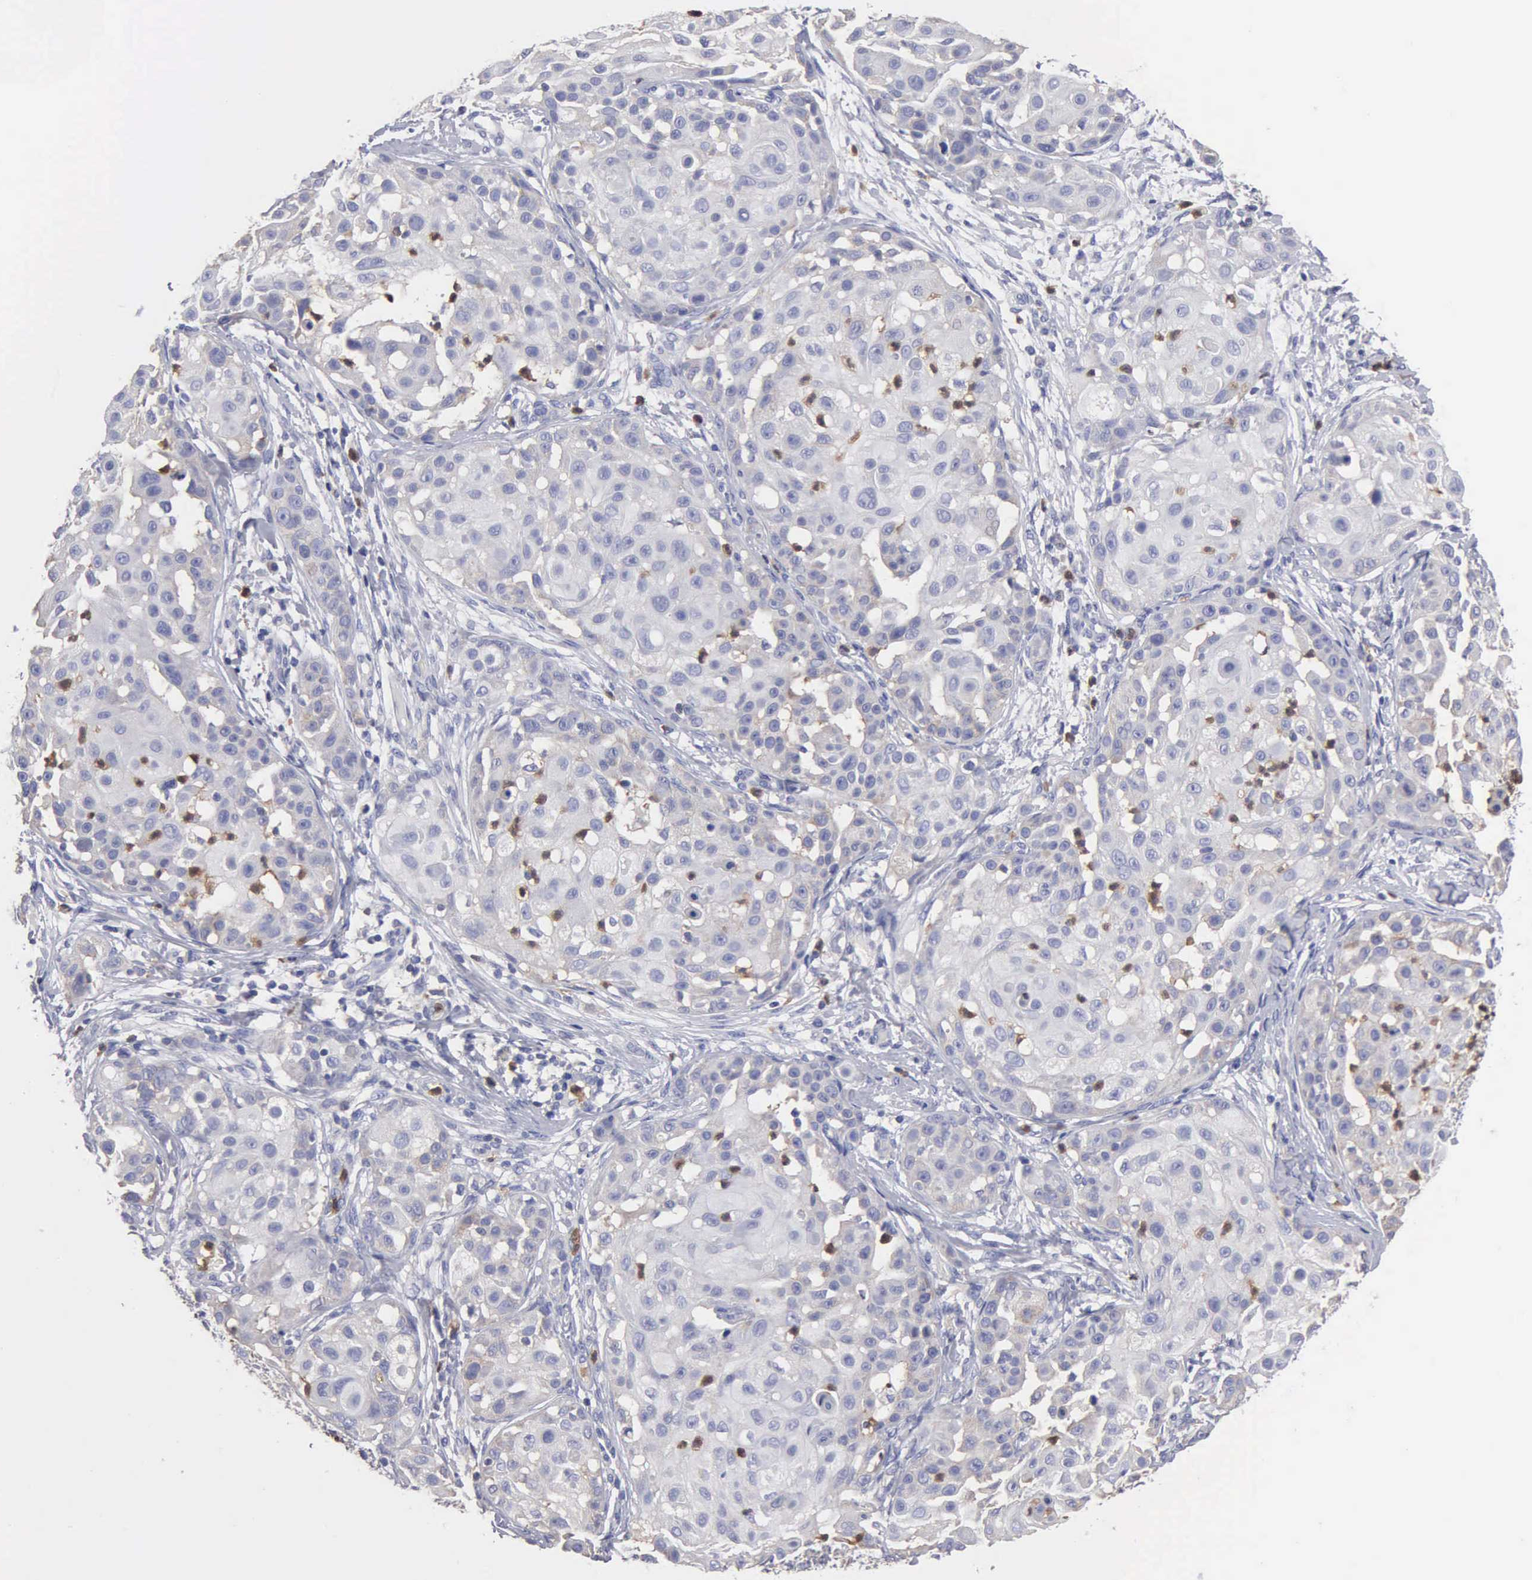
{"staining": {"intensity": "negative", "quantity": "none", "location": "none"}, "tissue": "skin cancer", "cell_type": "Tumor cells", "image_type": "cancer", "snomed": [{"axis": "morphology", "description": "Squamous cell carcinoma, NOS"}, {"axis": "topography", "description": "Skin"}], "caption": "Squamous cell carcinoma (skin) stained for a protein using immunohistochemistry shows no expression tumor cells.", "gene": "G6PD", "patient": {"sex": "female", "age": 57}}